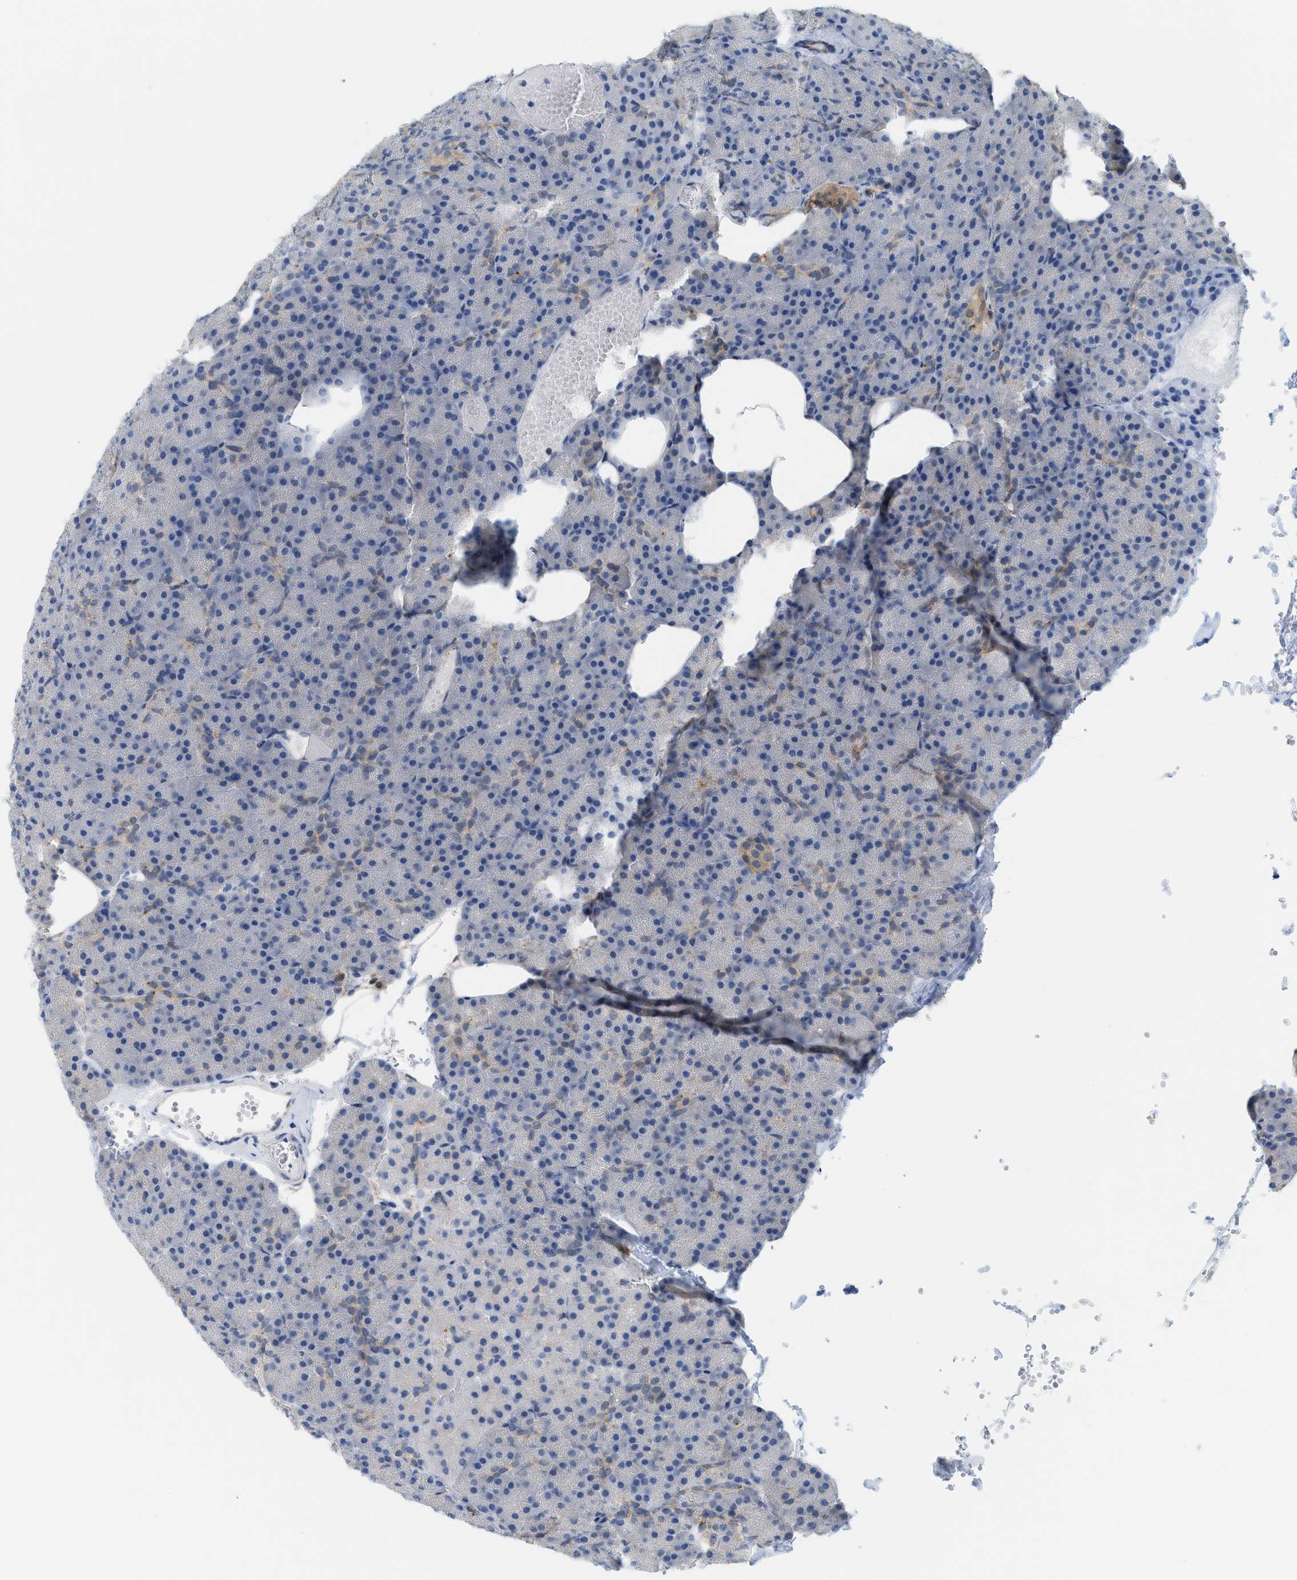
{"staining": {"intensity": "negative", "quantity": "none", "location": "none"}, "tissue": "pancreas", "cell_type": "Exocrine glandular cells", "image_type": "normal", "snomed": [{"axis": "morphology", "description": "Normal tissue, NOS"}, {"axis": "morphology", "description": "Carcinoid, malignant, NOS"}, {"axis": "topography", "description": "Pancreas"}], "caption": "IHC micrograph of benign pancreas: human pancreas stained with DAB reveals no significant protein staining in exocrine glandular cells. (Stains: DAB immunohistochemistry (IHC) with hematoxylin counter stain, Microscopy: brightfield microscopy at high magnification).", "gene": "CSTB", "patient": {"sex": "female", "age": 35}}